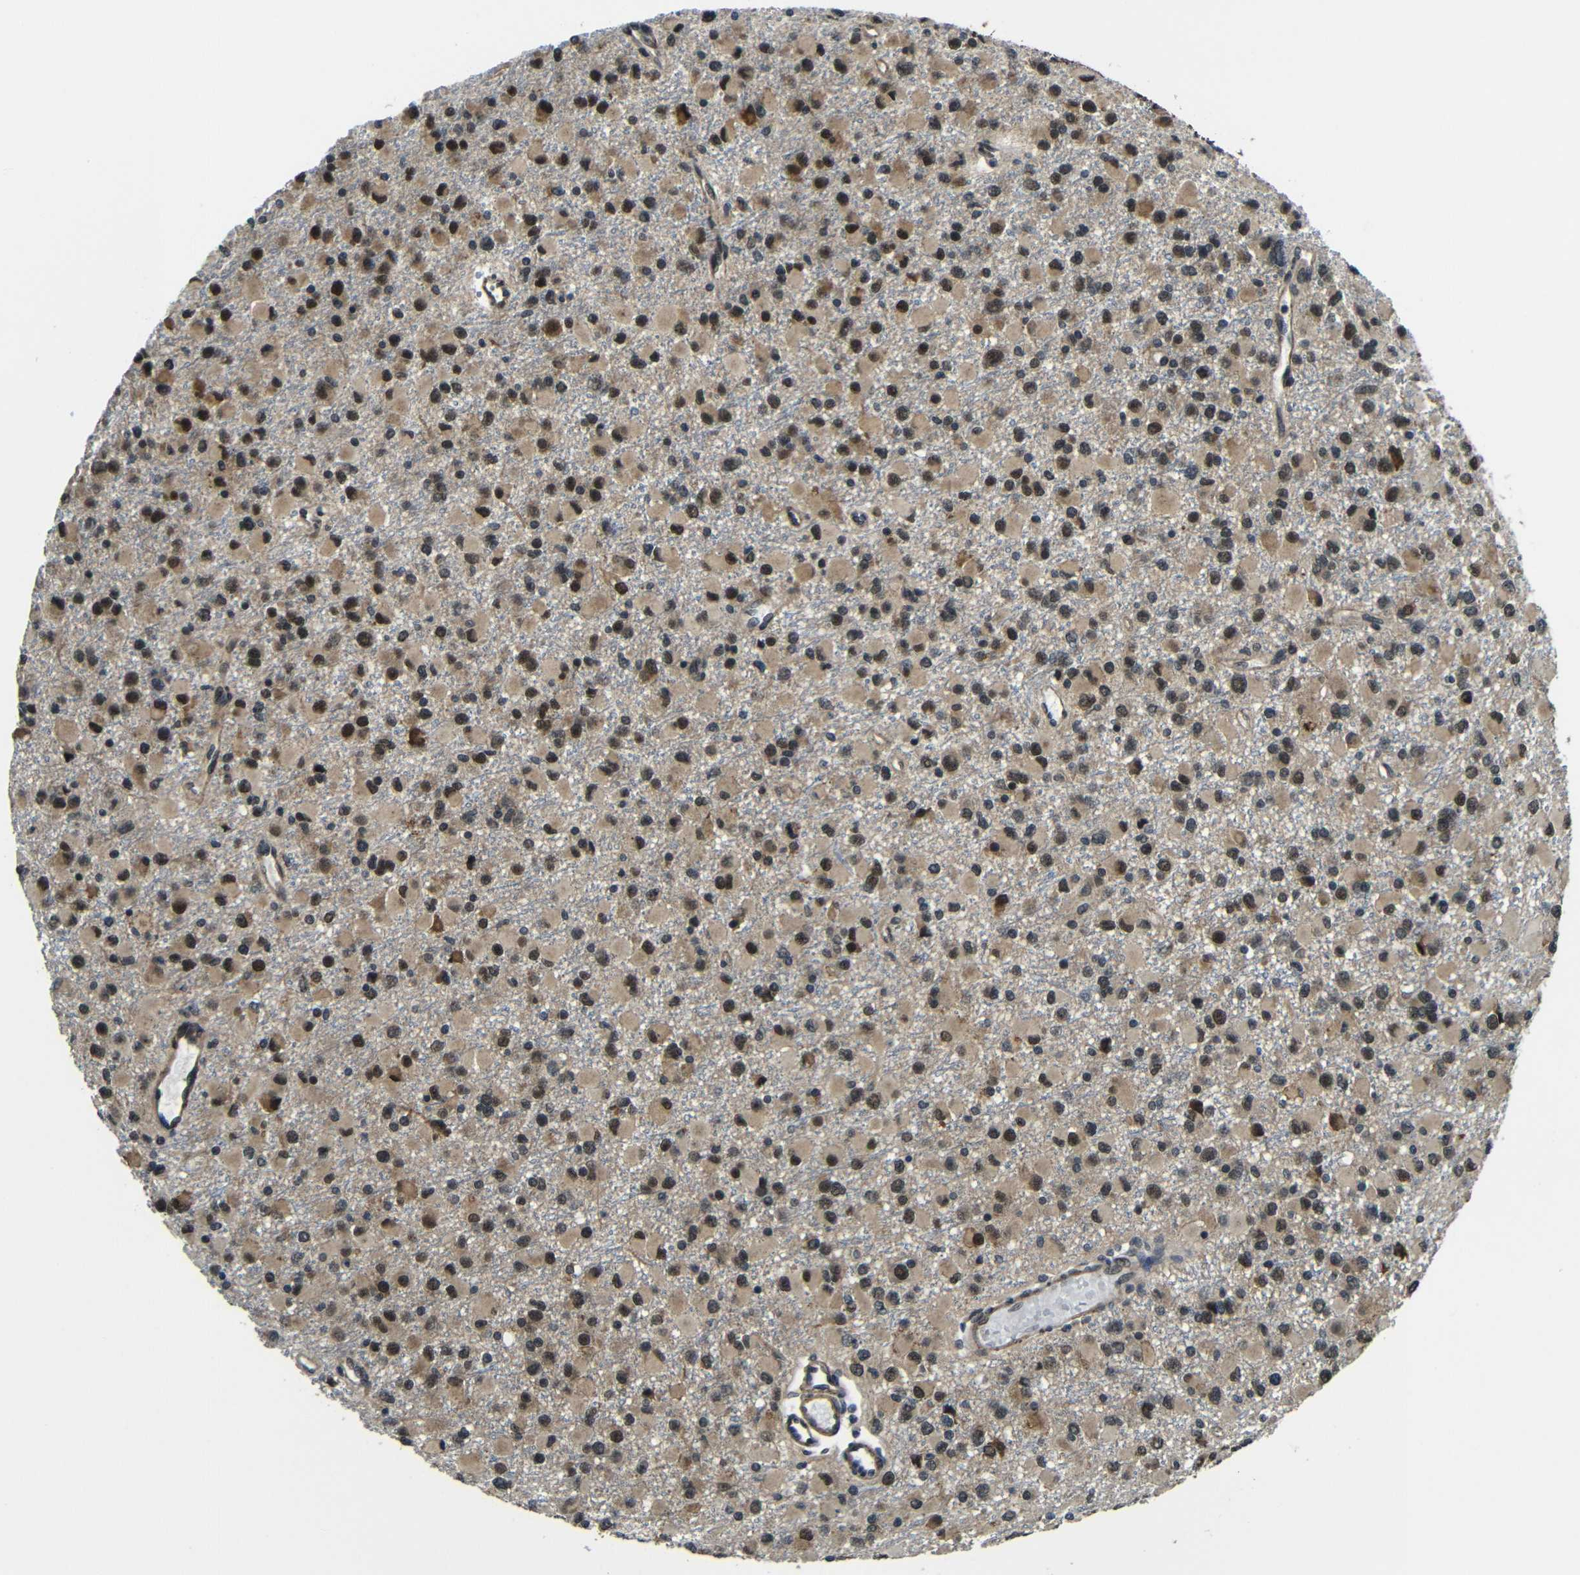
{"staining": {"intensity": "moderate", "quantity": ">75%", "location": "cytoplasmic/membranous,nuclear"}, "tissue": "glioma", "cell_type": "Tumor cells", "image_type": "cancer", "snomed": [{"axis": "morphology", "description": "Glioma, malignant, Low grade"}, {"axis": "topography", "description": "Brain"}], "caption": "IHC micrograph of neoplastic tissue: glioma stained using IHC demonstrates medium levels of moderate protein expression localized specifically in the cytoplasmic/membranous and nuclear of tumor cells, appearing as a cytoplasmic/membranous and nuclear brown color.", "gene": "FAM172A", "patient": {"sex": "male", "age": 42}}